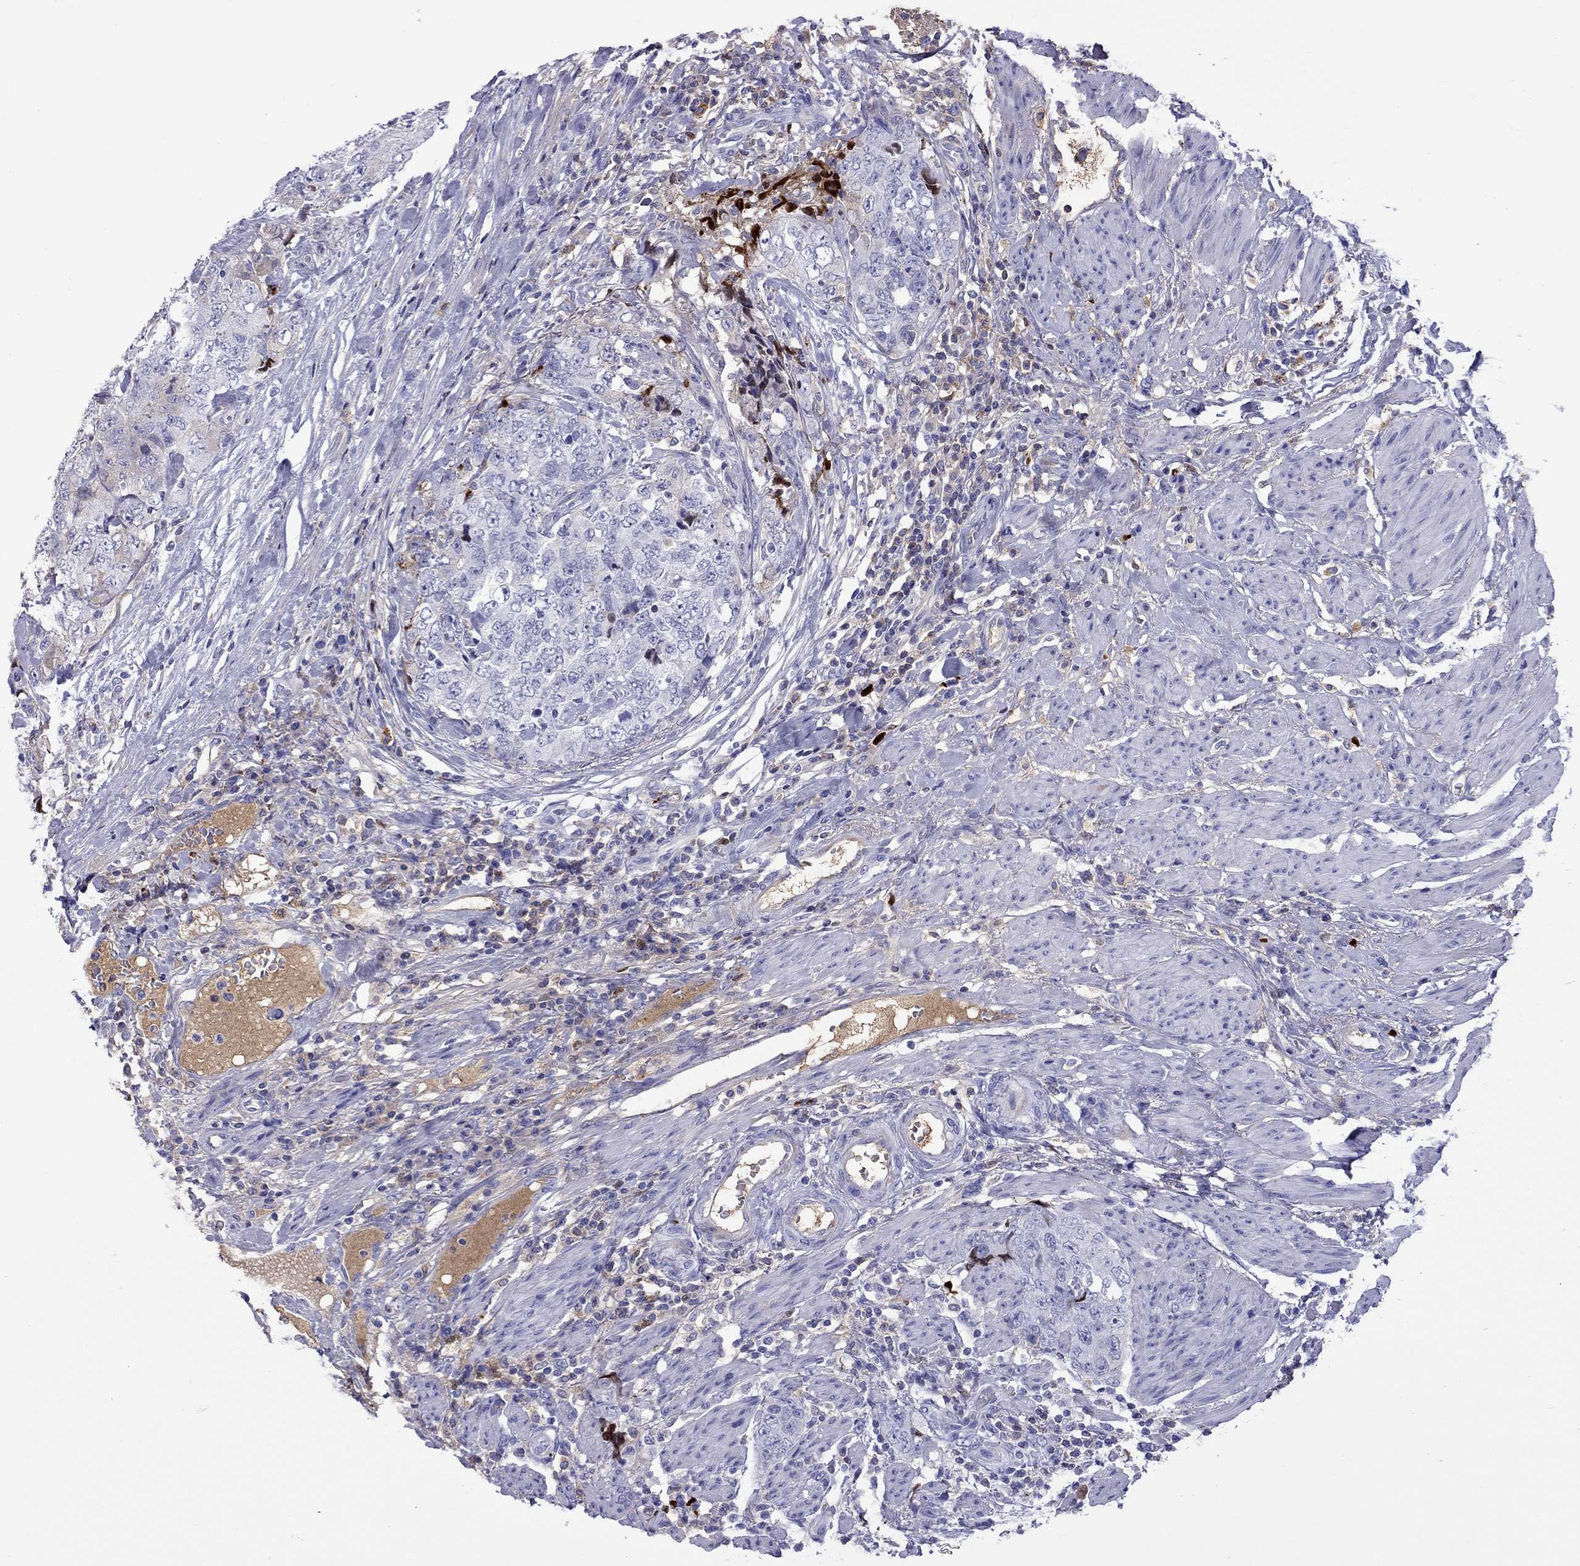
{"staining": {"intensity": "negative", "quantity": "none", "location": "none"}, "tissue": "urothelial cancer", "cell_type": "Tumor cells", "image_type": "cancer", "snomed": [{"axis": "morphology", "description": "Urothelial carcinoma, High grade"}, {"axis": "topography", "description": "Urinary bladder"}], "caption": "Immunohistochemistry of human urothelial cancer reveals no staining in tumor cells.", "gene": "SERPINA3", "patient": {"sex": "female", "age": 78}}